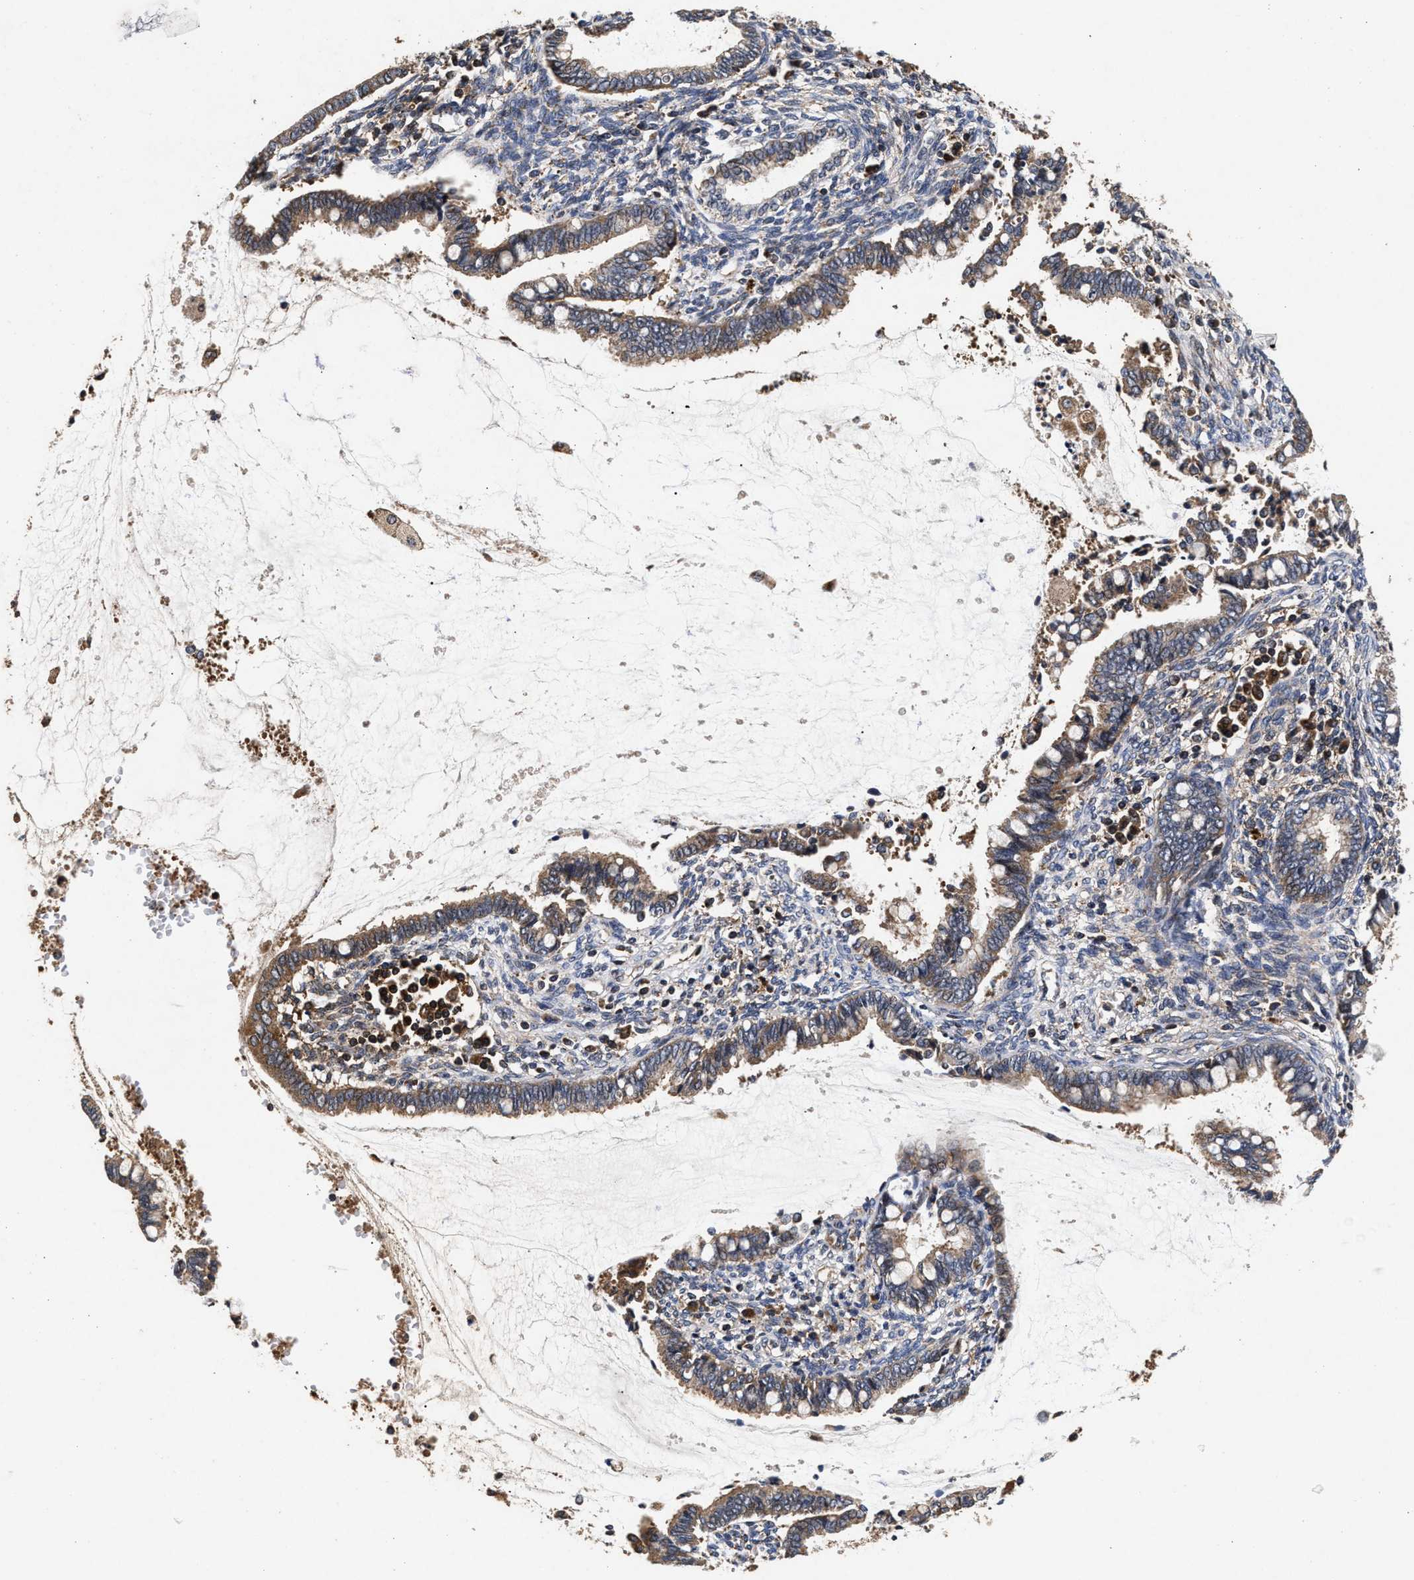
{"staining": {"intensity": "moderate", "quantity": ">75%", "location": "cytoplasmic/membranous"}, "tissue": "cervical cancer", "cell_type": "Tumor cells", "image_type": "cancer", "snomed": [{"axis": "morphology", "description": "Adenocarcinoma, NOS"}, {"axis": "topography", "description": "Cervix"}], "caption": "Moderate cytoplasmic/membranous positivity for a protein is seen in about >75% of tumor cells of cervical cancer (adenocarcinoma) using IHC.", "gene": "NFKB2", "patient": {"sex": "female", "age": 44}}